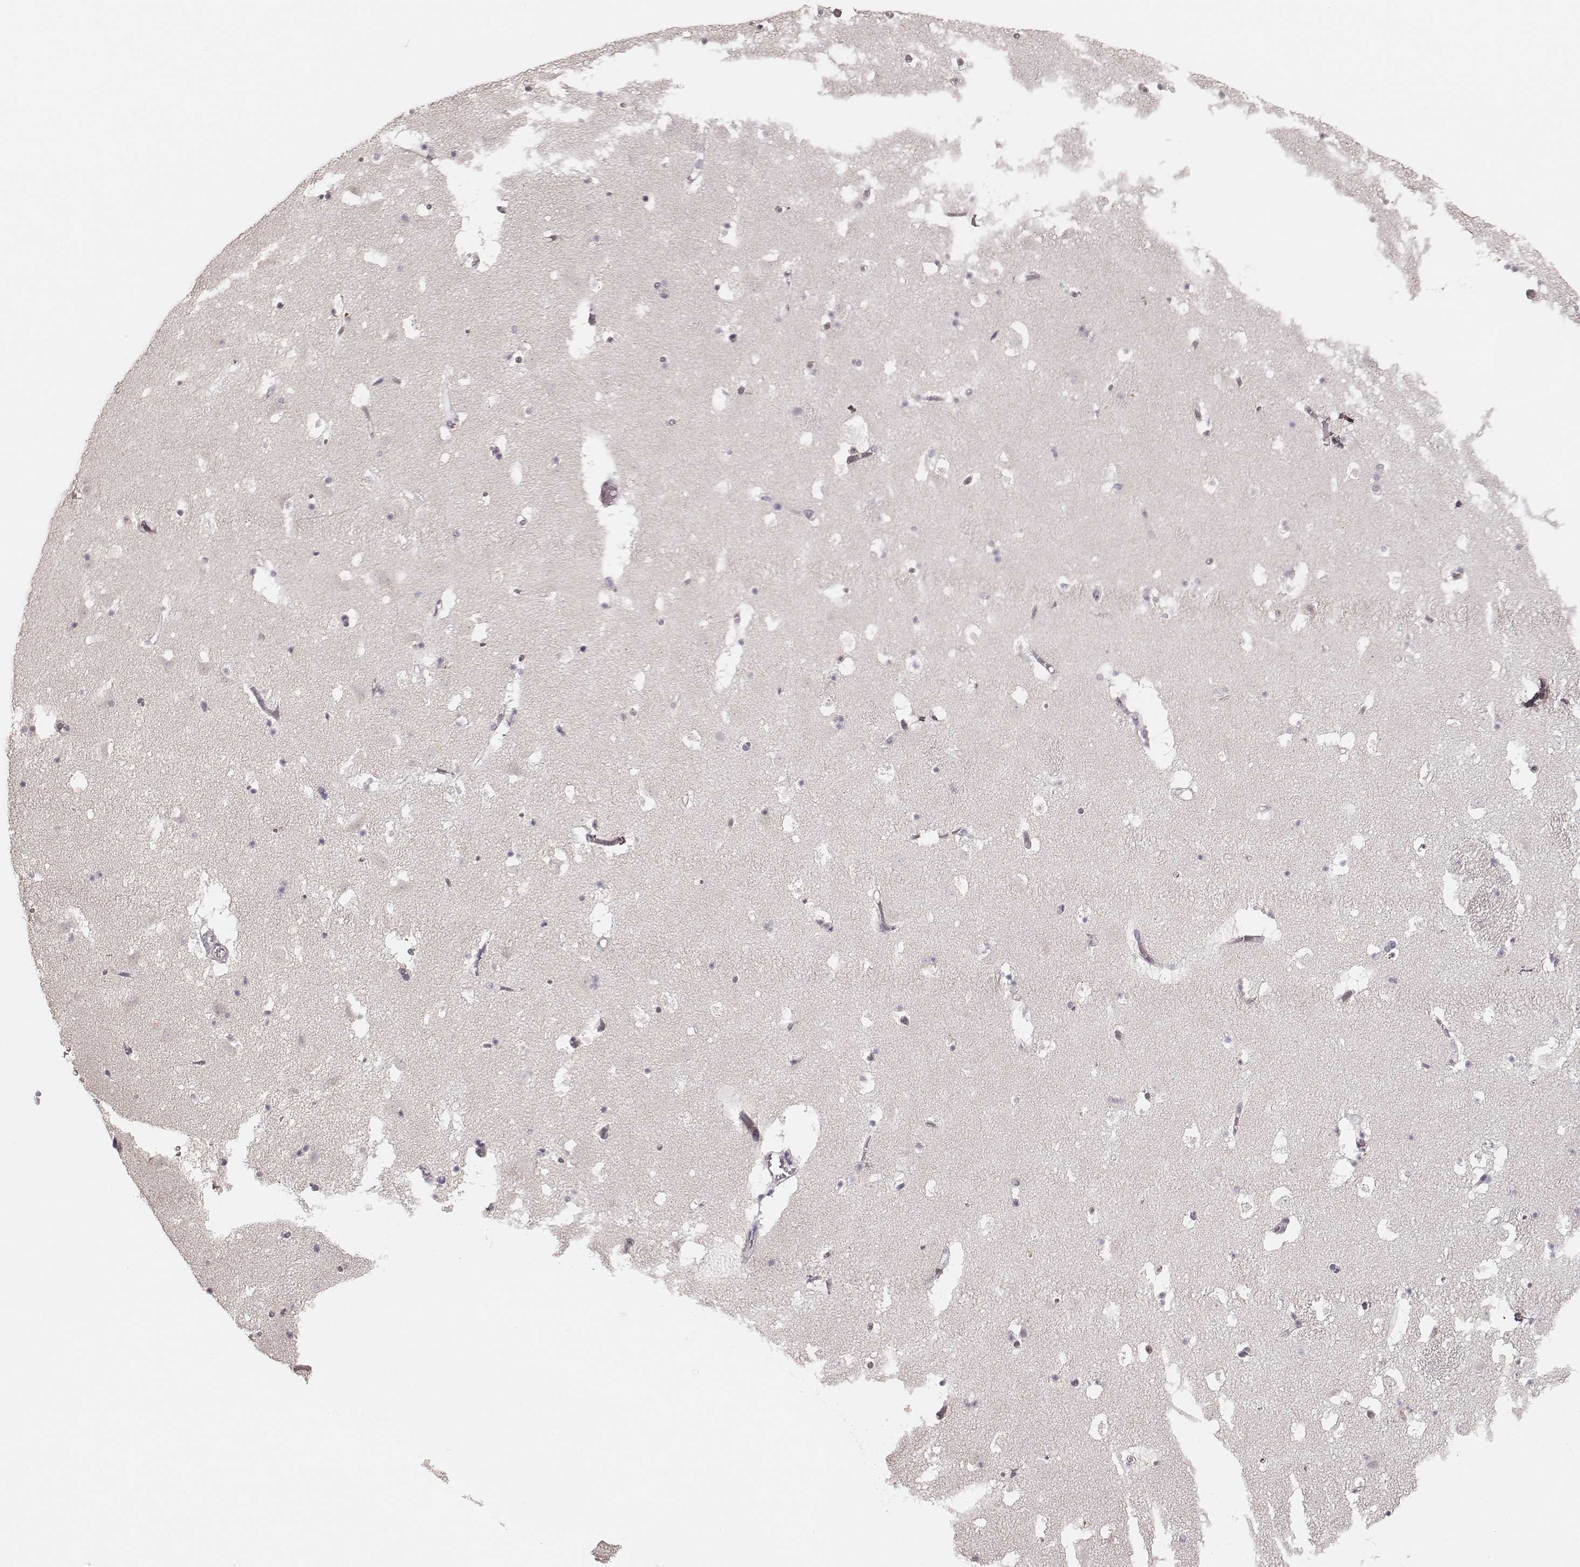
{"staining": {"intensity": "negative", "quantity": "none", "location": "none"}, "tissue": "caudate", "cell_type": "Glial cells", "image_type": "normal", "snomed": [{"axis": "morphology", "description": "Normal tissue, NOS"}, {"axis": "topography", "description": "Lateral ventricle wall"}], "caption": "The image shows no staining of glial cells in benign caudate.", "gene": "CD8A", "patient": {"sex": "female", "age": 42}}